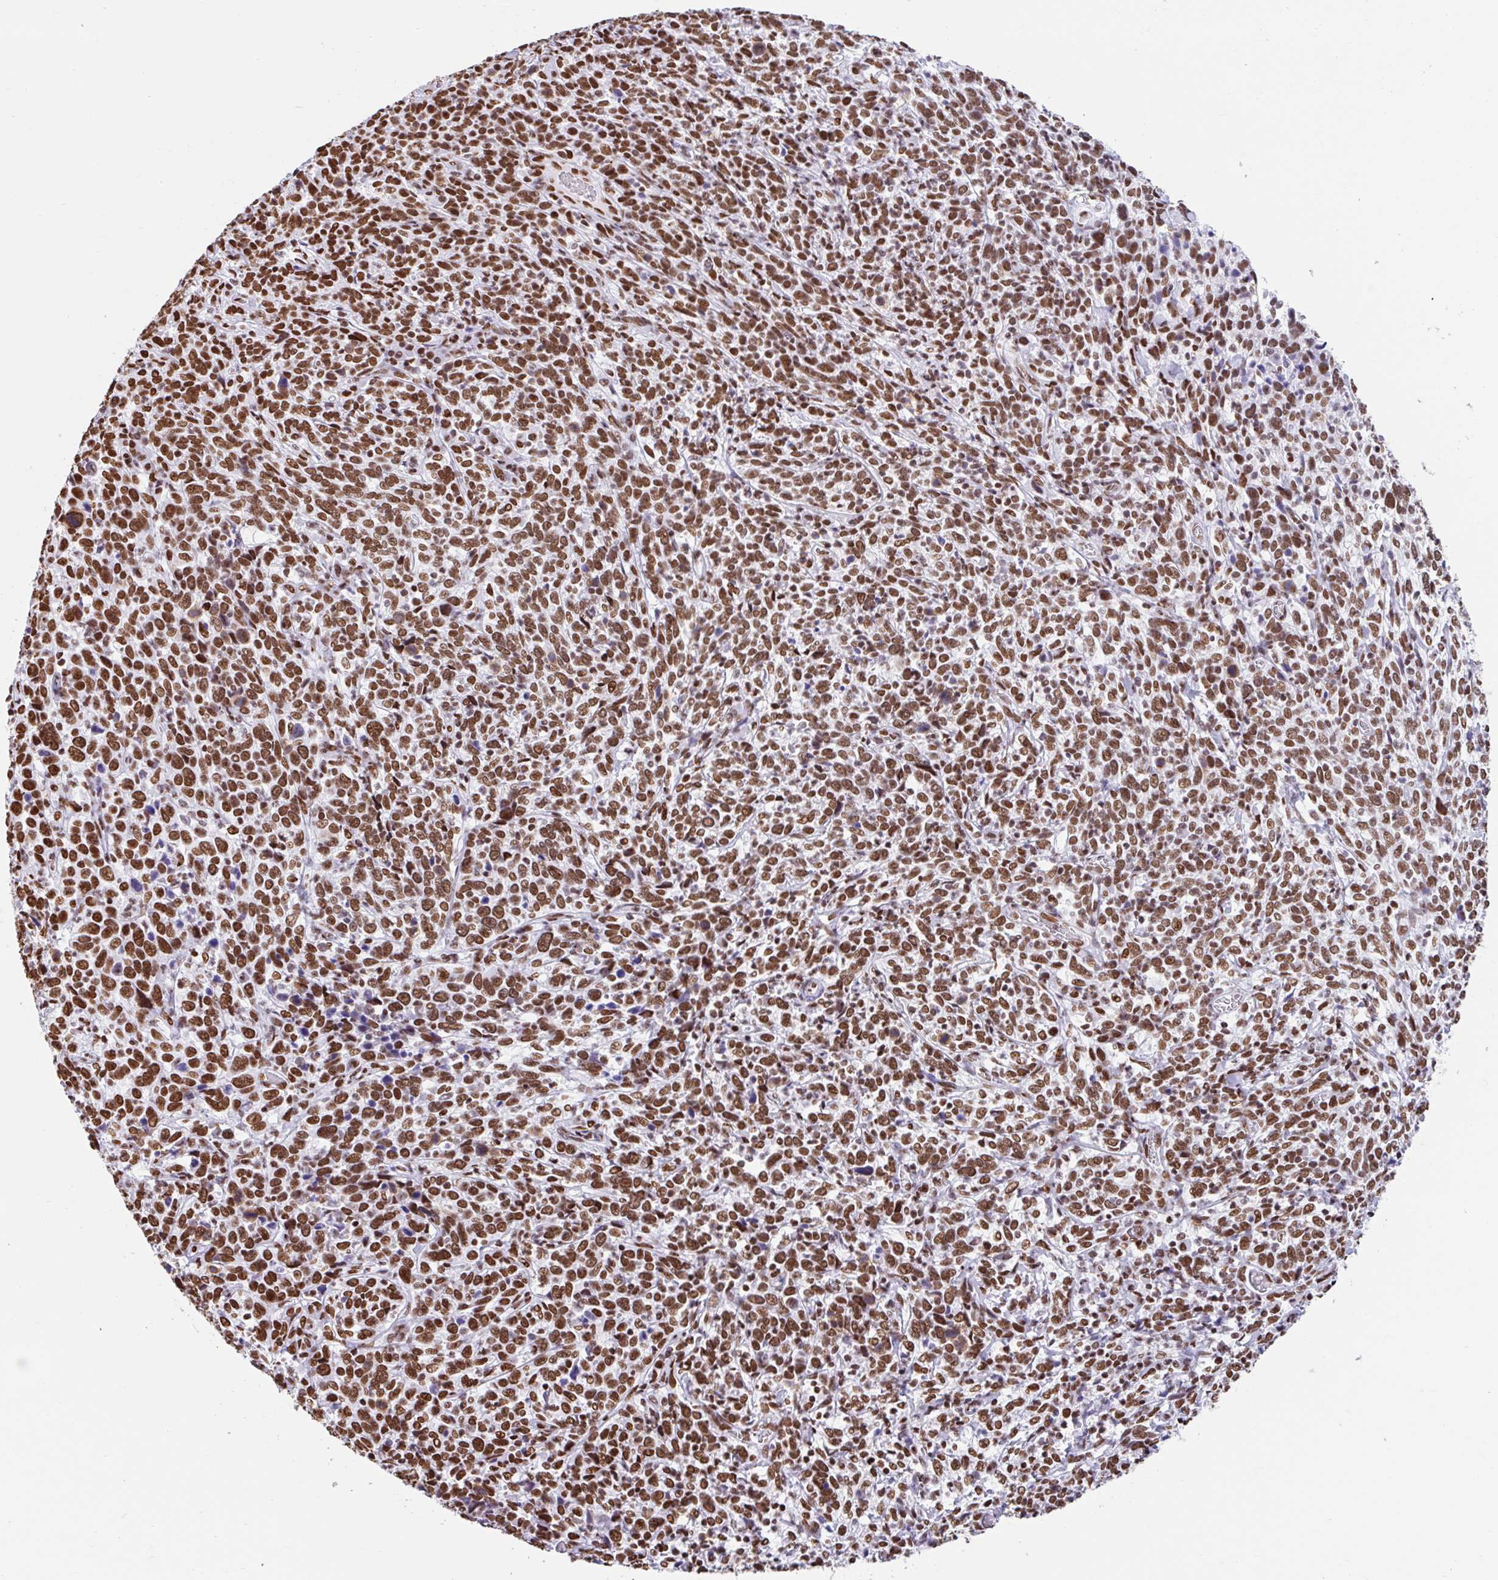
{"staining": {"intensity": "strong", "quantity": ">75%", "location": "nuclear"}, "tissue": "cervical cancer", "cell_type": "Tumor cells", "image_type": "cancer", "snomed": [{"axis": "morphology", "description": "Squamous cell carcinoma, NOS"}, {"axis": "topography", "description": "Cervix"}], "caption": "DAB immunohistochemical staining of cervical cancer (squamous cell carcinoma) shows strong nuclear protein staining in approximately >75% of tumor cells.", "gene": "KHDRBS1", "patient": {"sex": "female", "age": 46}}